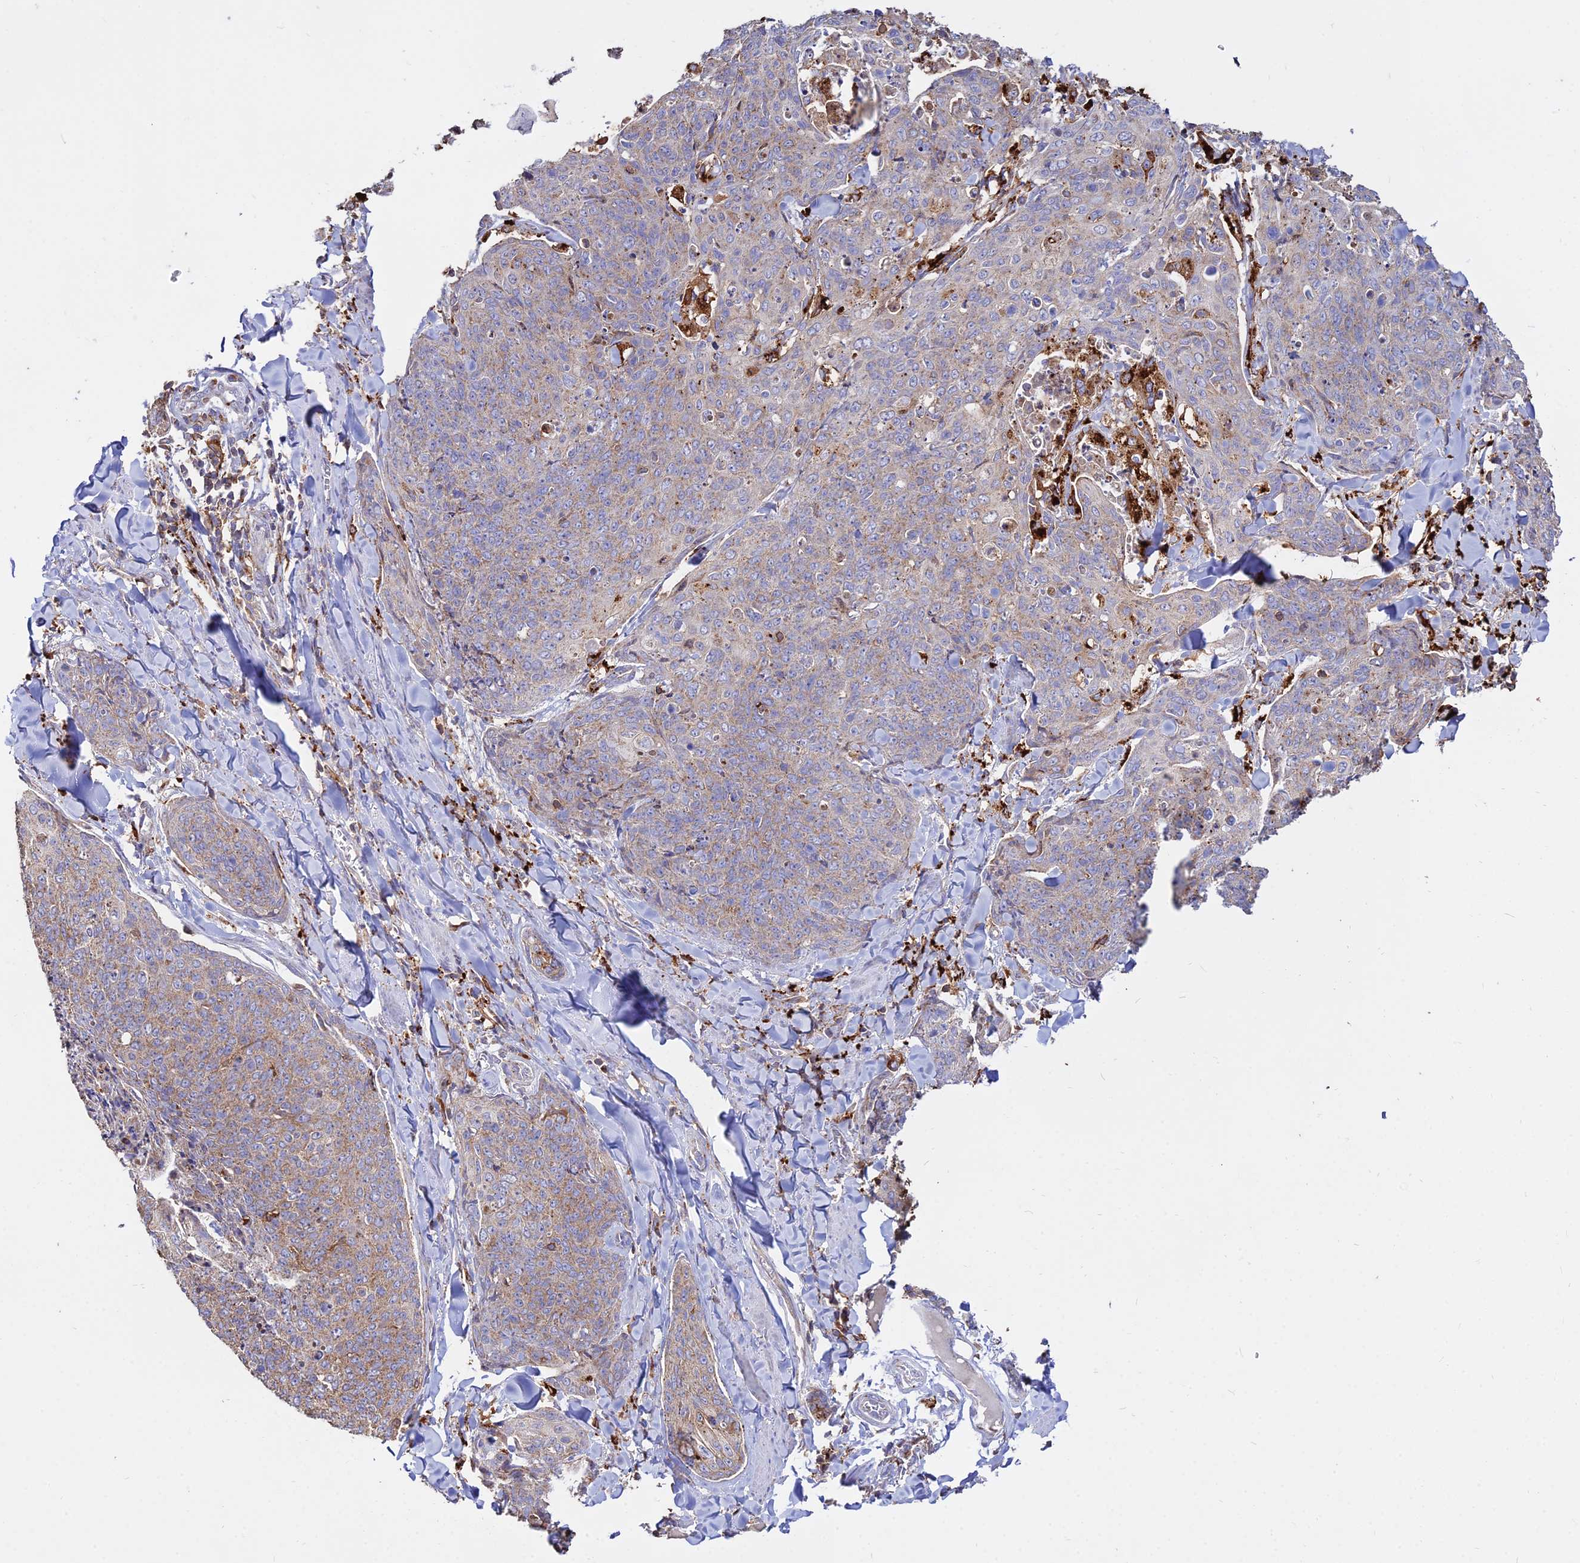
{"staining": {"intensity": "weak", "quantity": "25%-75%", "location": "cytoplasmic/membranous"}, "tissue": "skin cancer", "cell_type": "Tumor cells", "image_type": "cancer", "snomed": [{"axis": "morphology", "description": "Squamous cell carcinoma, NOS"}, {"axis": "topography", "description": "Skin"}, {"axis": "topography", "description": "Vulva"}], "caption": "A low amount of weak cytoplasmic/membranous expression is appreciated in approximately 25%-75% of tumor cells in squamous cell carcinoma (skin) tissue.", "gene": "PNLIPRP3", "patient": {"sex": "female", "age": 85}}